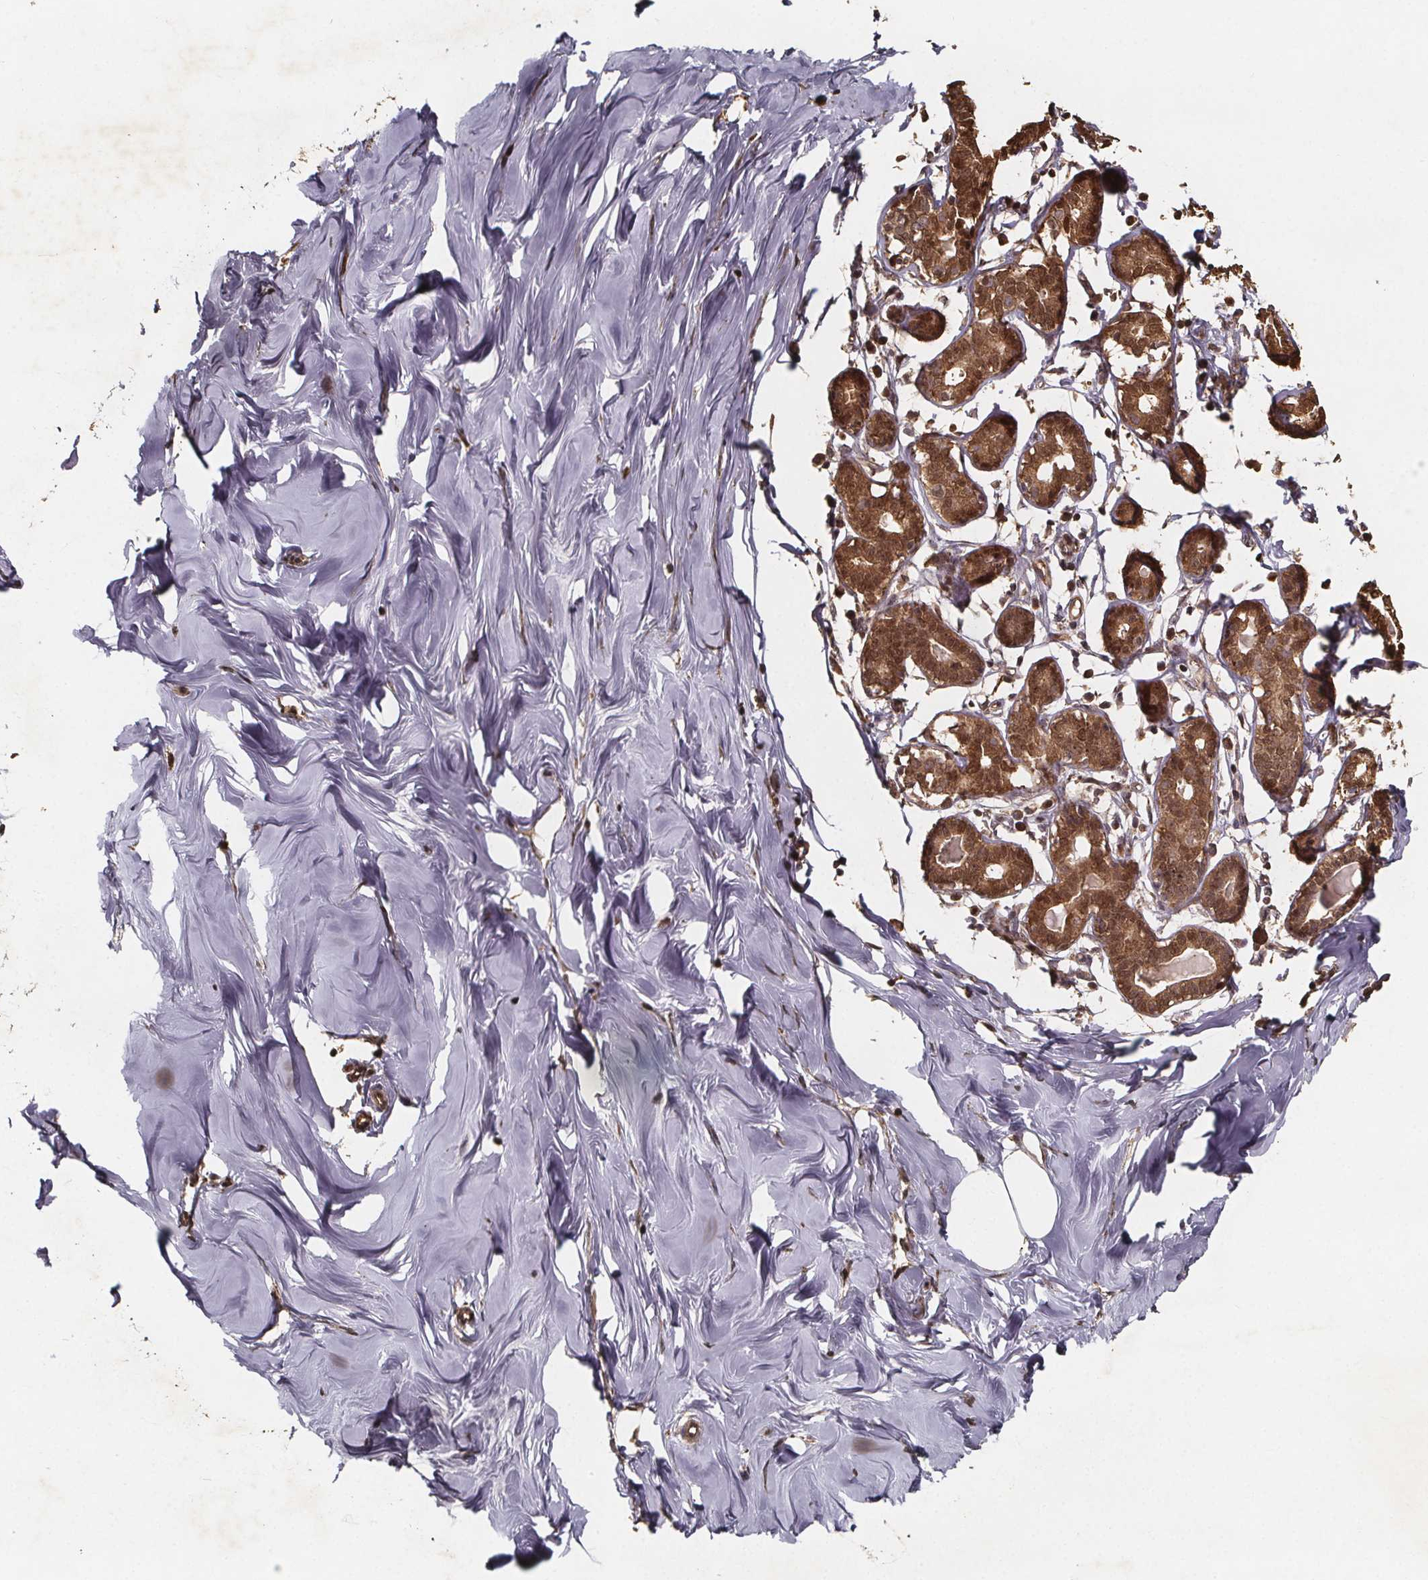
{"staining": {"intensity": "moderate", "quantity": "25%-75%", "location": "nuclear"}, "tissue": "breast", "cell_type": "Adipocytes", "image_type": "normal", "snomed": [{"axis": "morphology", "description": "Normal tissue, NOS"}, {"axis": "topography", "description": "Breast"}], "caption": "This is a micrograph of immunohistochemistry staining of normal breast, which shows moderate positivity in the nuclear of adipocytes.", "gene": "ZNF879", "patient": {"sex": "female", "age": 27}}